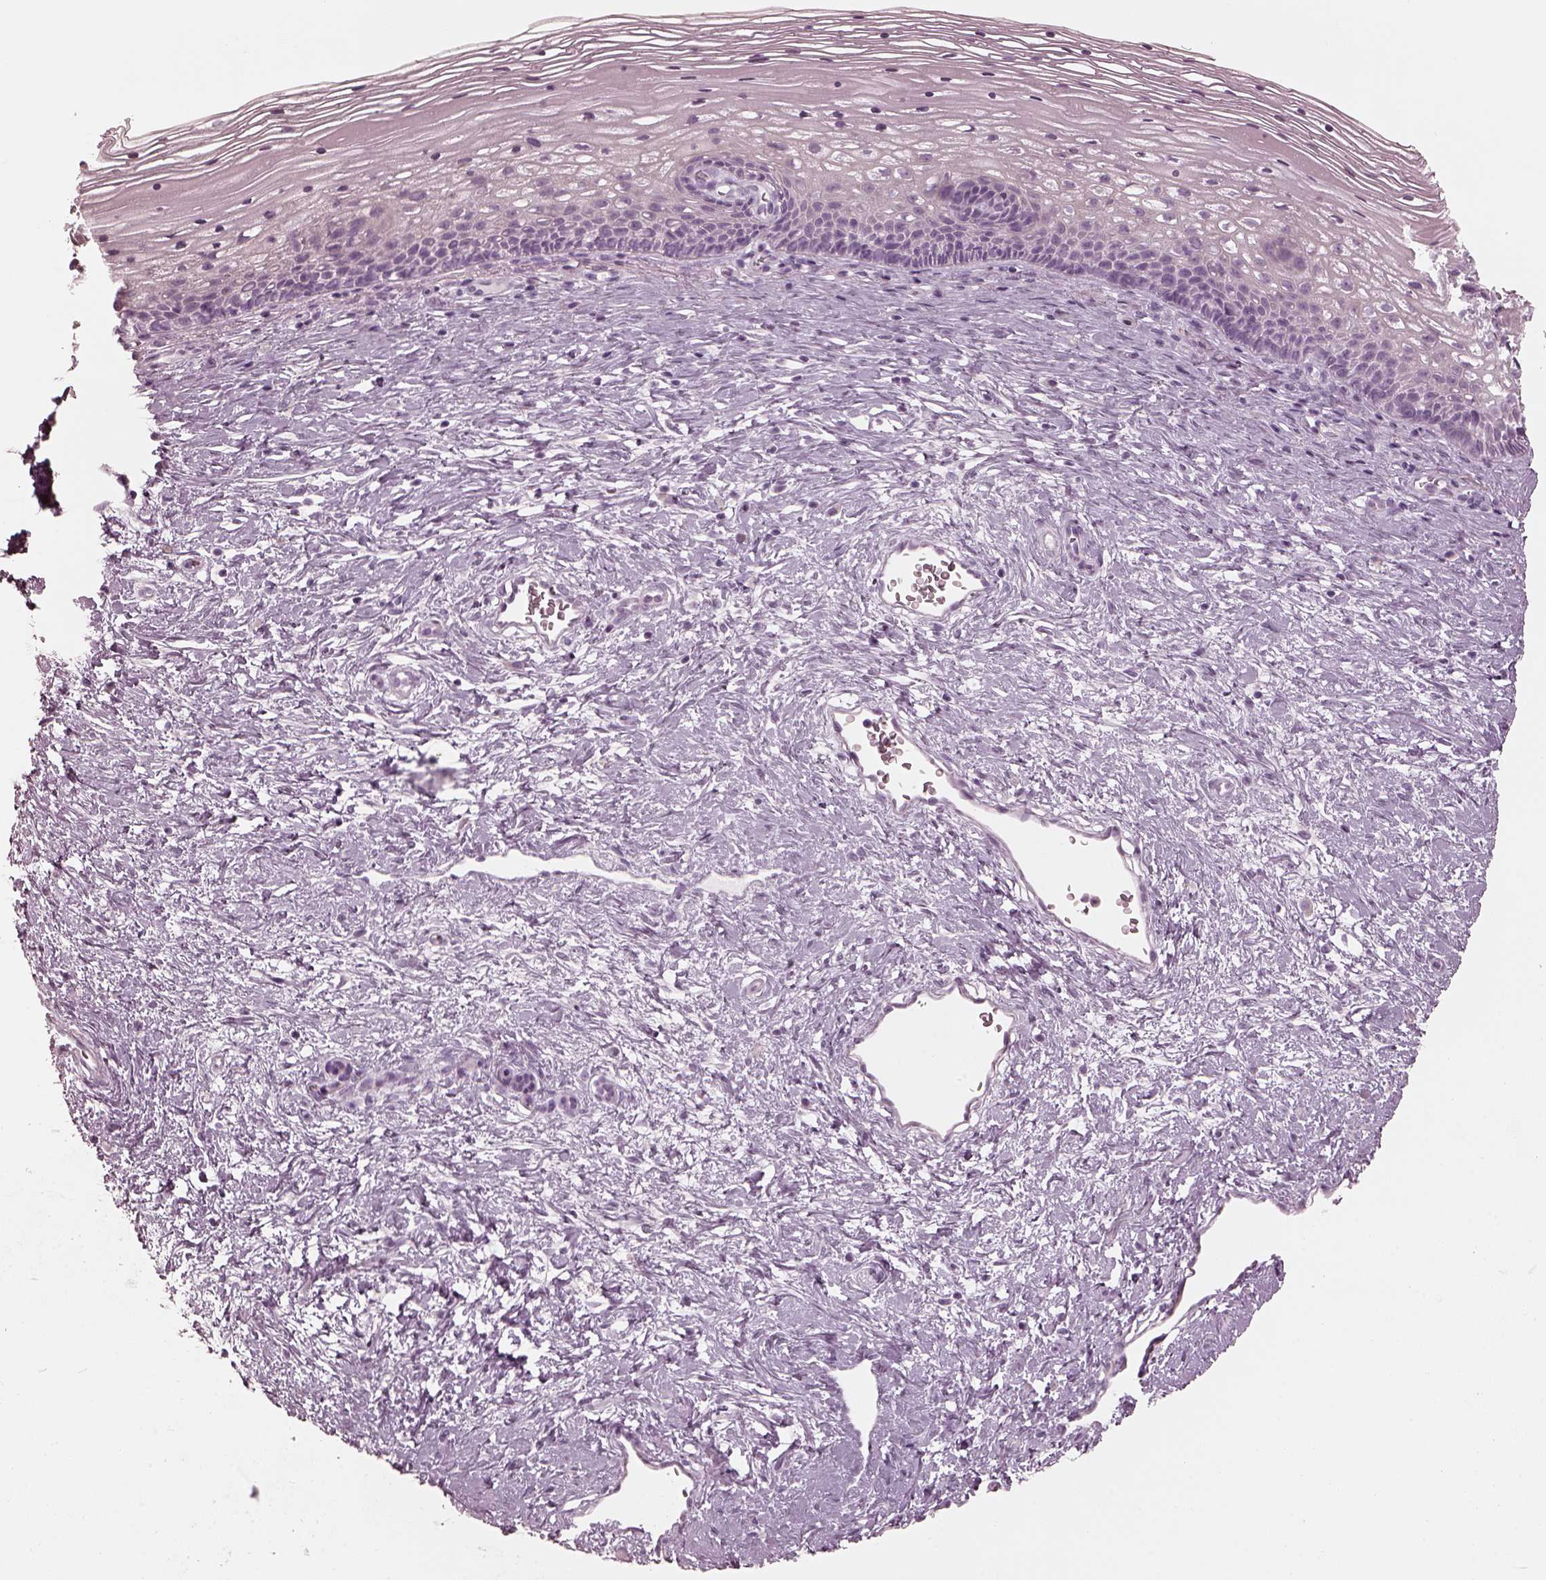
{"staining": {"intensity": "negative", "quantity": "none", "location": "none"}, "tissue": "cervix", "cell_type": "Glandular cells", "image_type": "normal", "snomed": [{"axis": "morphology", "description": "Normal tissue, NOS"}, {"axis": "topography", "description": "Cervix"}], "caption": "Immunohistochemical staining of unremarkable cervix reveals no significant staining in glandular cells.", "gene": "SAXO2", "patient": {"sex": "female", "age": 34}}